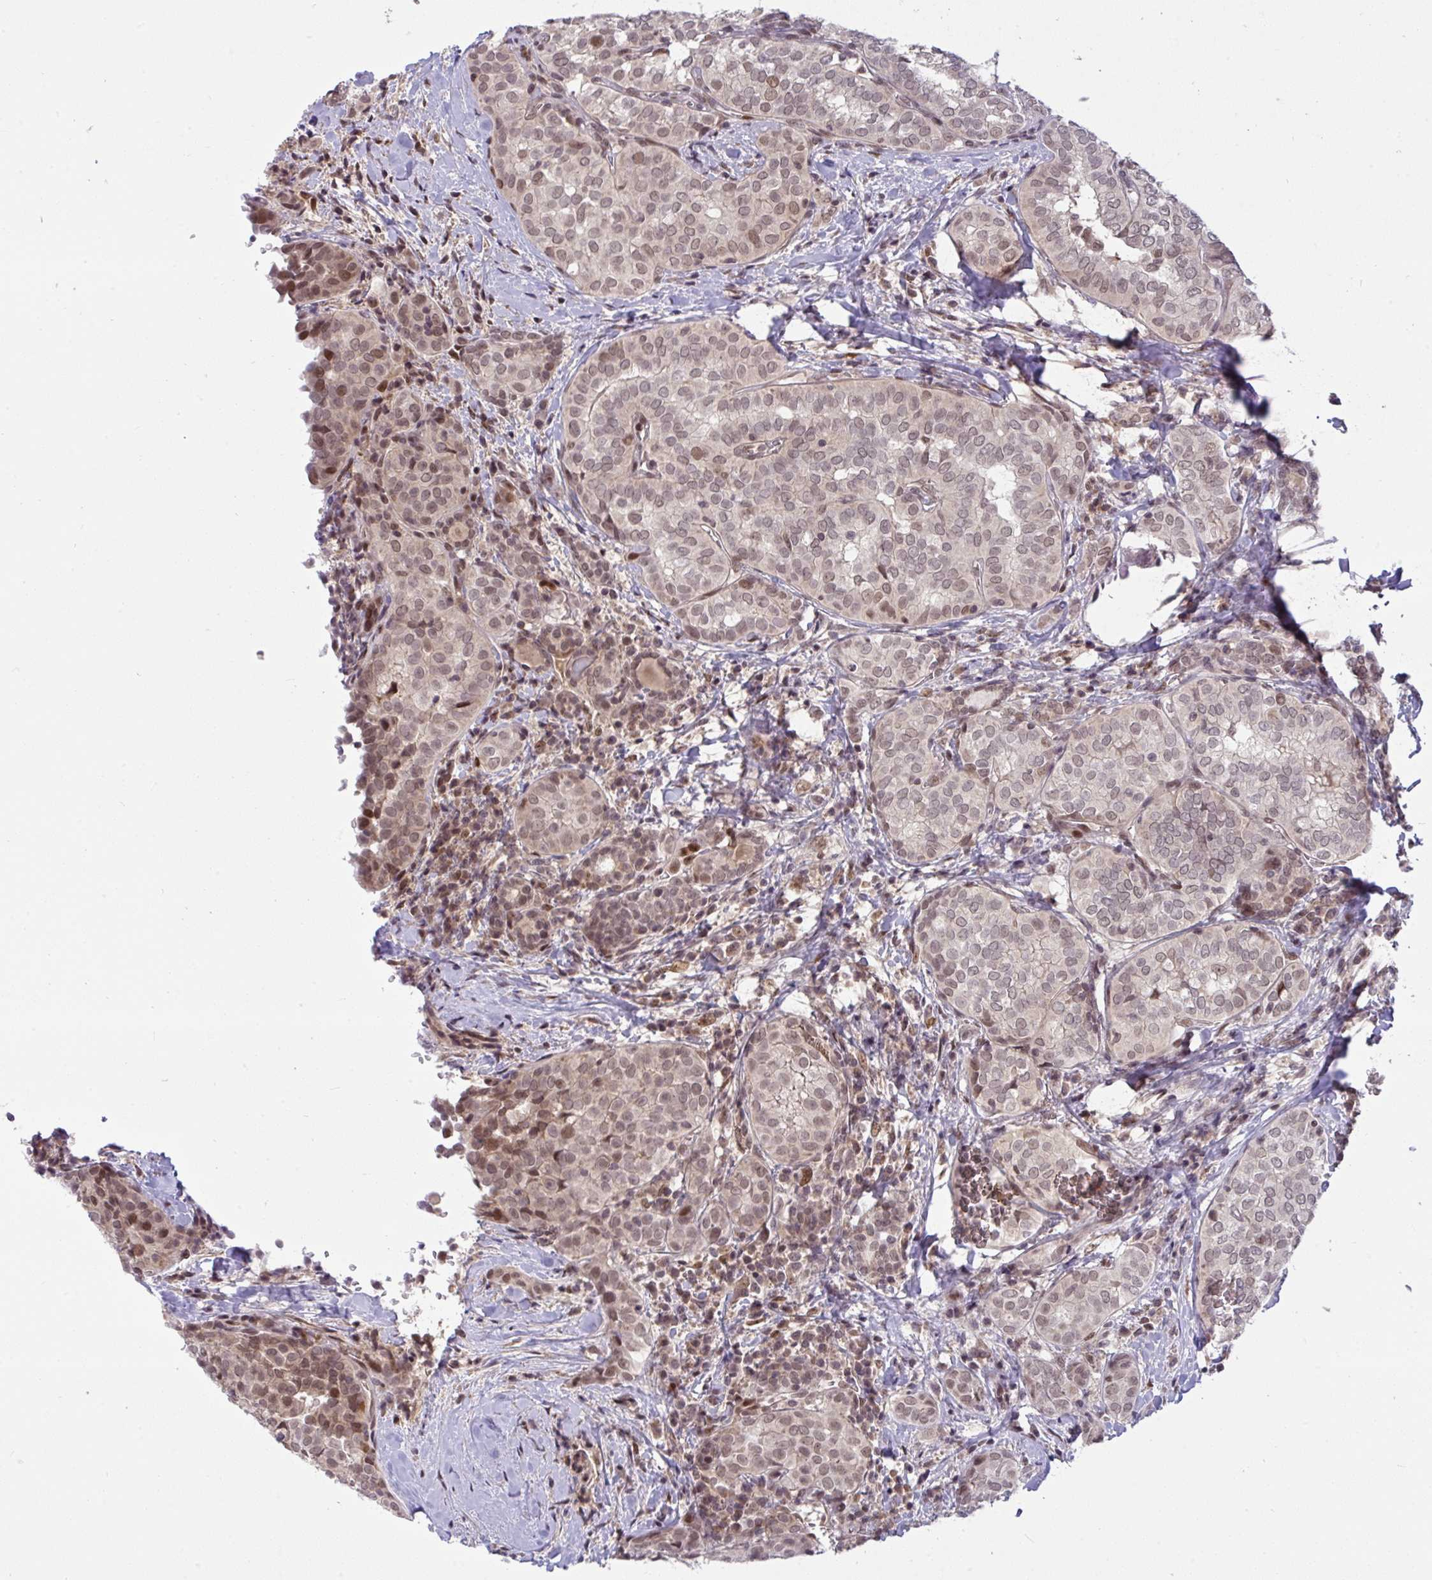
{"staining": {"intensity": "moderate", "quantity": ">75%", "location": "nuclear"}, "tissue": "thyroid cancer", "cell_type": "Tumor cells", "image_type": "cancer", "snomed": [{"axis": "morphology", "description": "Papillary adenocarcinoma, NOS"}, {"axis": "topography", "description": "Thyroid gland"}], "caption": "A brown stain highlights moderate nuclear expression of a protein in human thyroid papillary adenocarcinoma tumor cells.", "gene": "KLF2", "patient": {"sex": "female", "age": 30}}